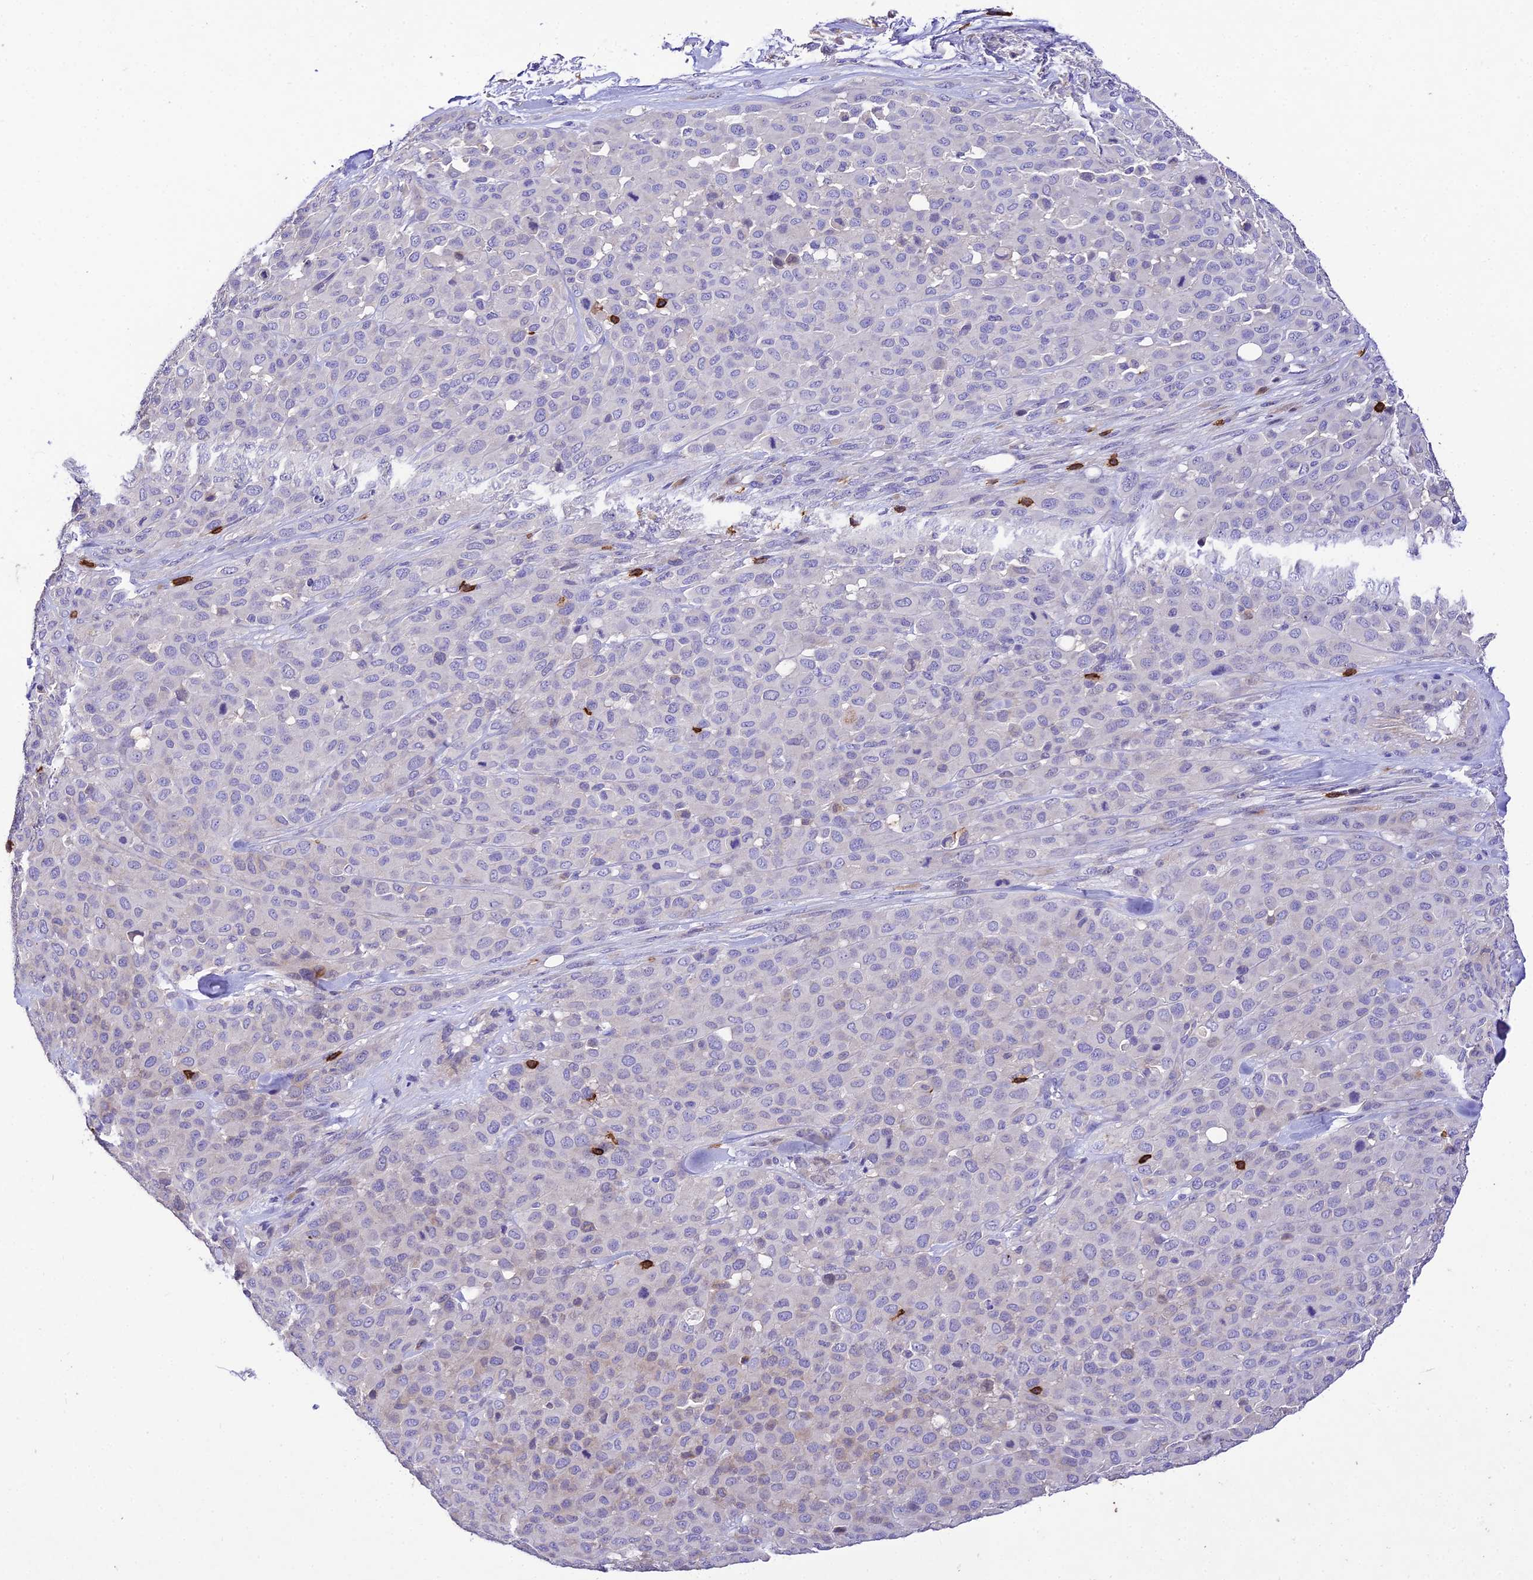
{"staining": {"intensity": "negative", "quantity": "none", "location": "none"}, "tissue": "melanoma", "cell_type": "Tumor cells", "image_type": "cancer", "snomed": [{"axis": "morphology", "description": "Malignant melanoma, Metastatic site"}, {"axis": "topography", "description": "Skin"}], "caption": "Image shows no significant protein positivity in tumor cells of malignant melanoma (metastatic site).", "gene": "PTPRCAP", "patient": {"sex": "female", "age": 81}}